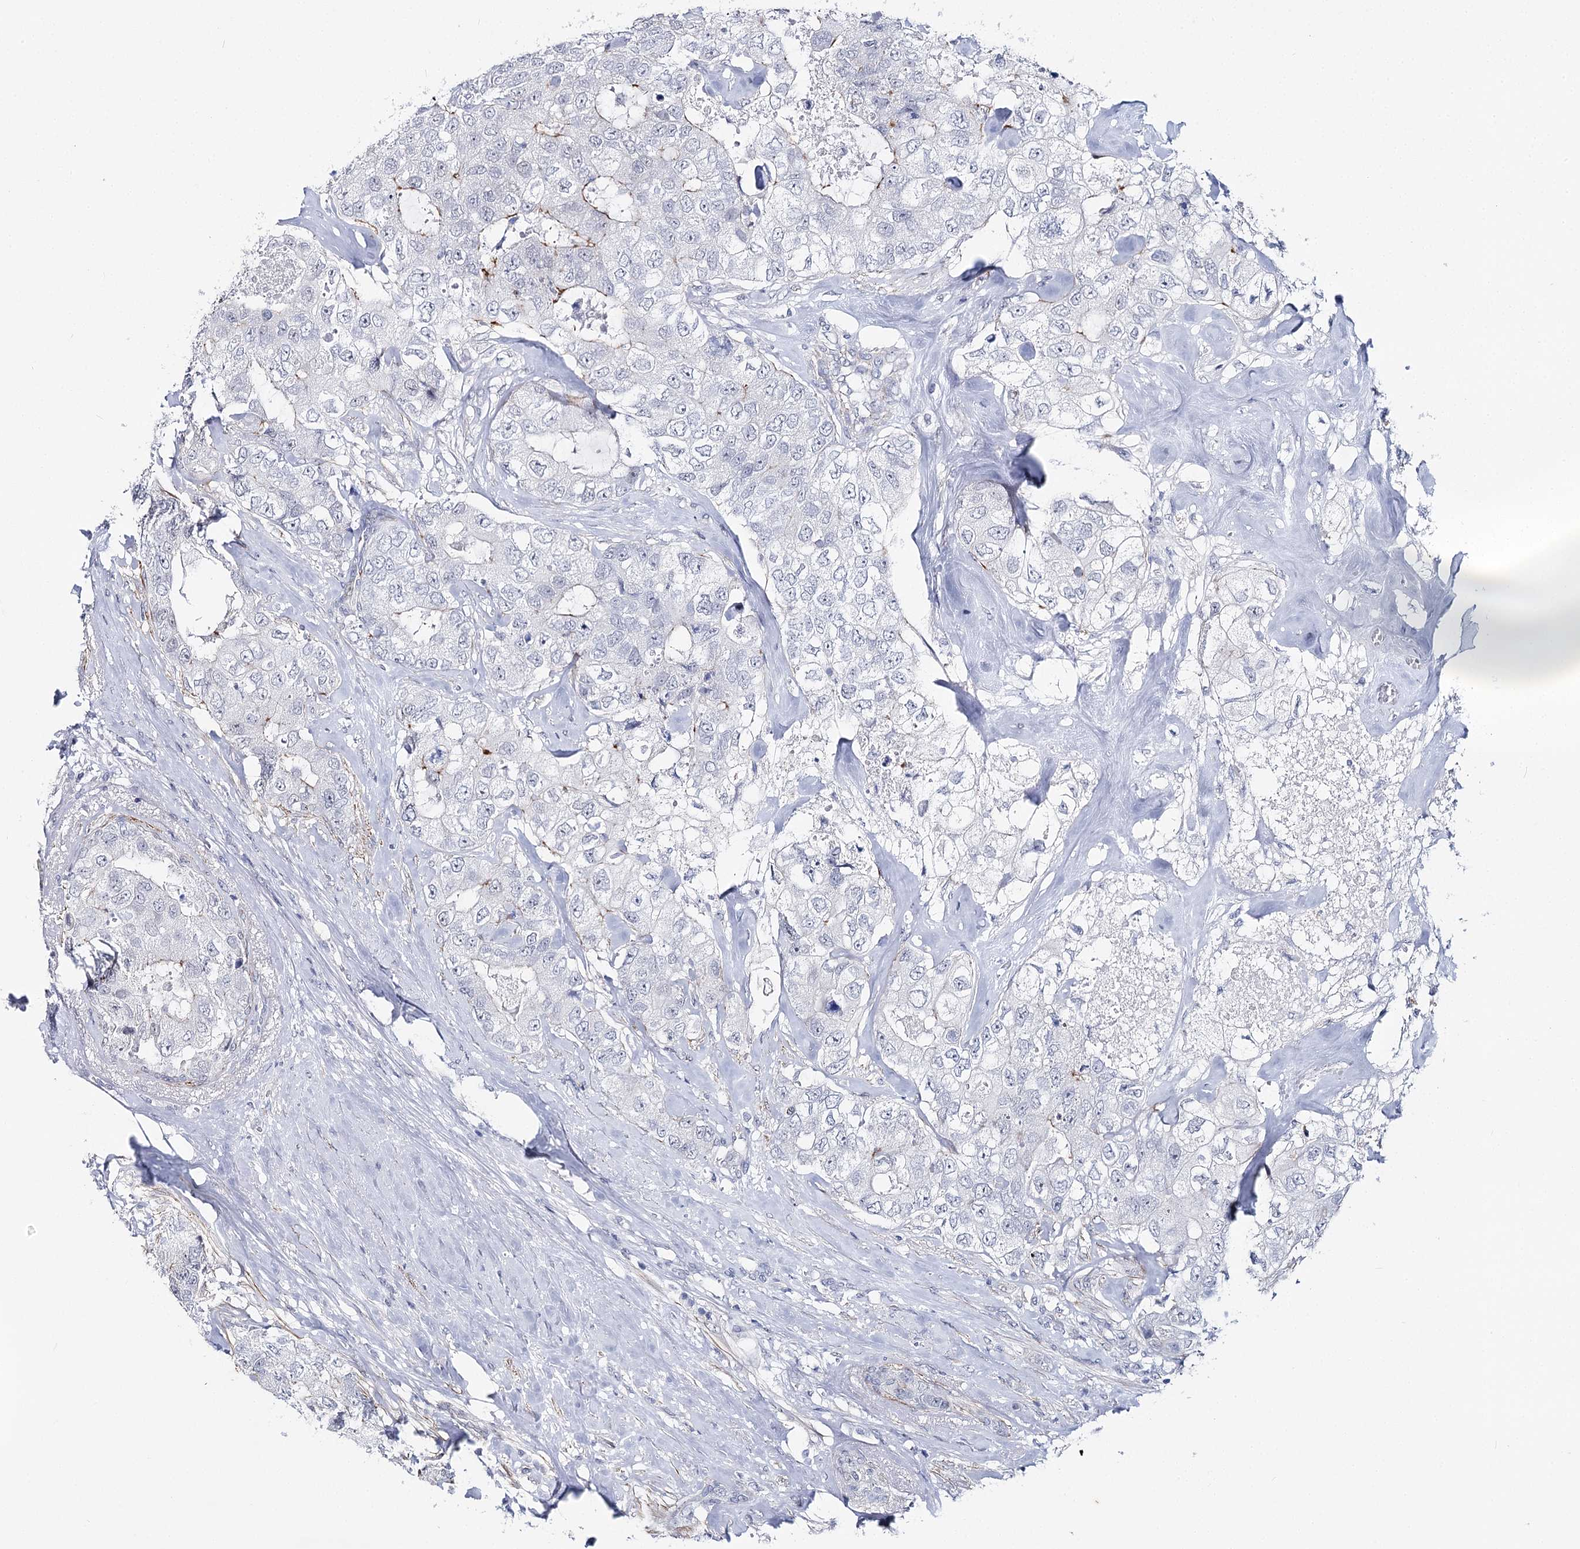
{"staining": {"intensity": "negative", "quantity": "none", "location": "none"}, "tissue": "breast cancer", "cell_type": "Tumor cells", "image_type": "cancer", "snomed": [{"axis": "morphology", "description": "Duct carcinoma"}, {"axis": "topography", "description": "Breast"}], "caption": "Histopathology image shows no protein staining in tumor cells of breast cancer (infiltrating ductal carcinoma) tissue. The staining was performed using DAB (3,3'-diaminobenzidine) to visualize the protein expression in brown, while the nuclei were stained in blue with hematoxylin (Magnification: 20x).", "gene": "AGXT2", "patient": {"sex": "female", "age": 62}}